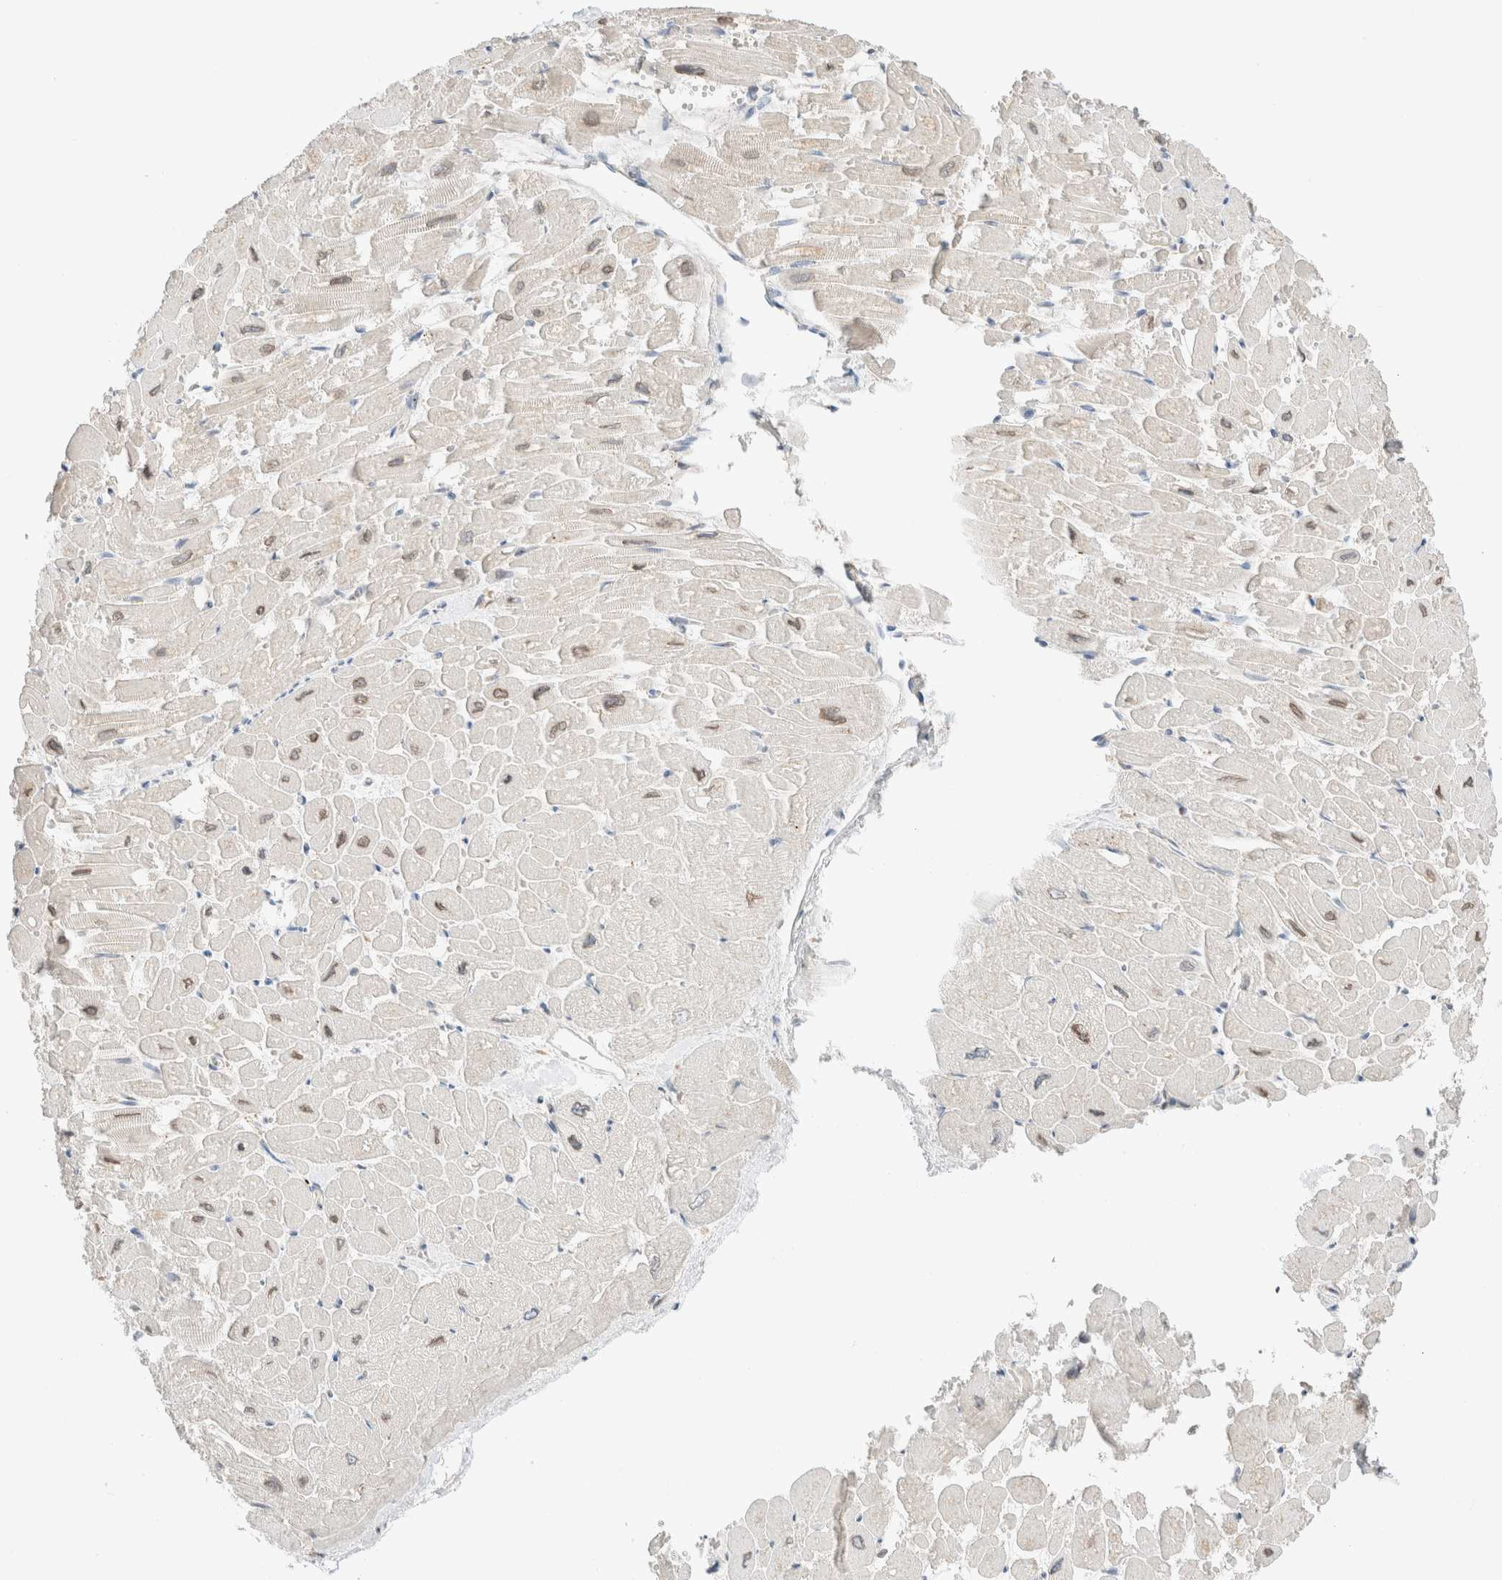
{"staining": {"intensity": "weak", "quantity": "25%-75%", "location": "nuclear"}, "tissue": "heart muscle", "cell_type": "Cardiomyocytes", "image_type": "normal", "snomed": [{"axis": "morphology", "description": "Normal tissue, NOS"}, {"axis": "topography", "description": "Heart"}], "caption": "Heart muscle stained with immunohistochemistry demonstrates weak nuclear positivity in approximately 25%-75% of cardiomyocytes.", "gene": "PCM1", "patient": {"sex": "male", "age": 54}}